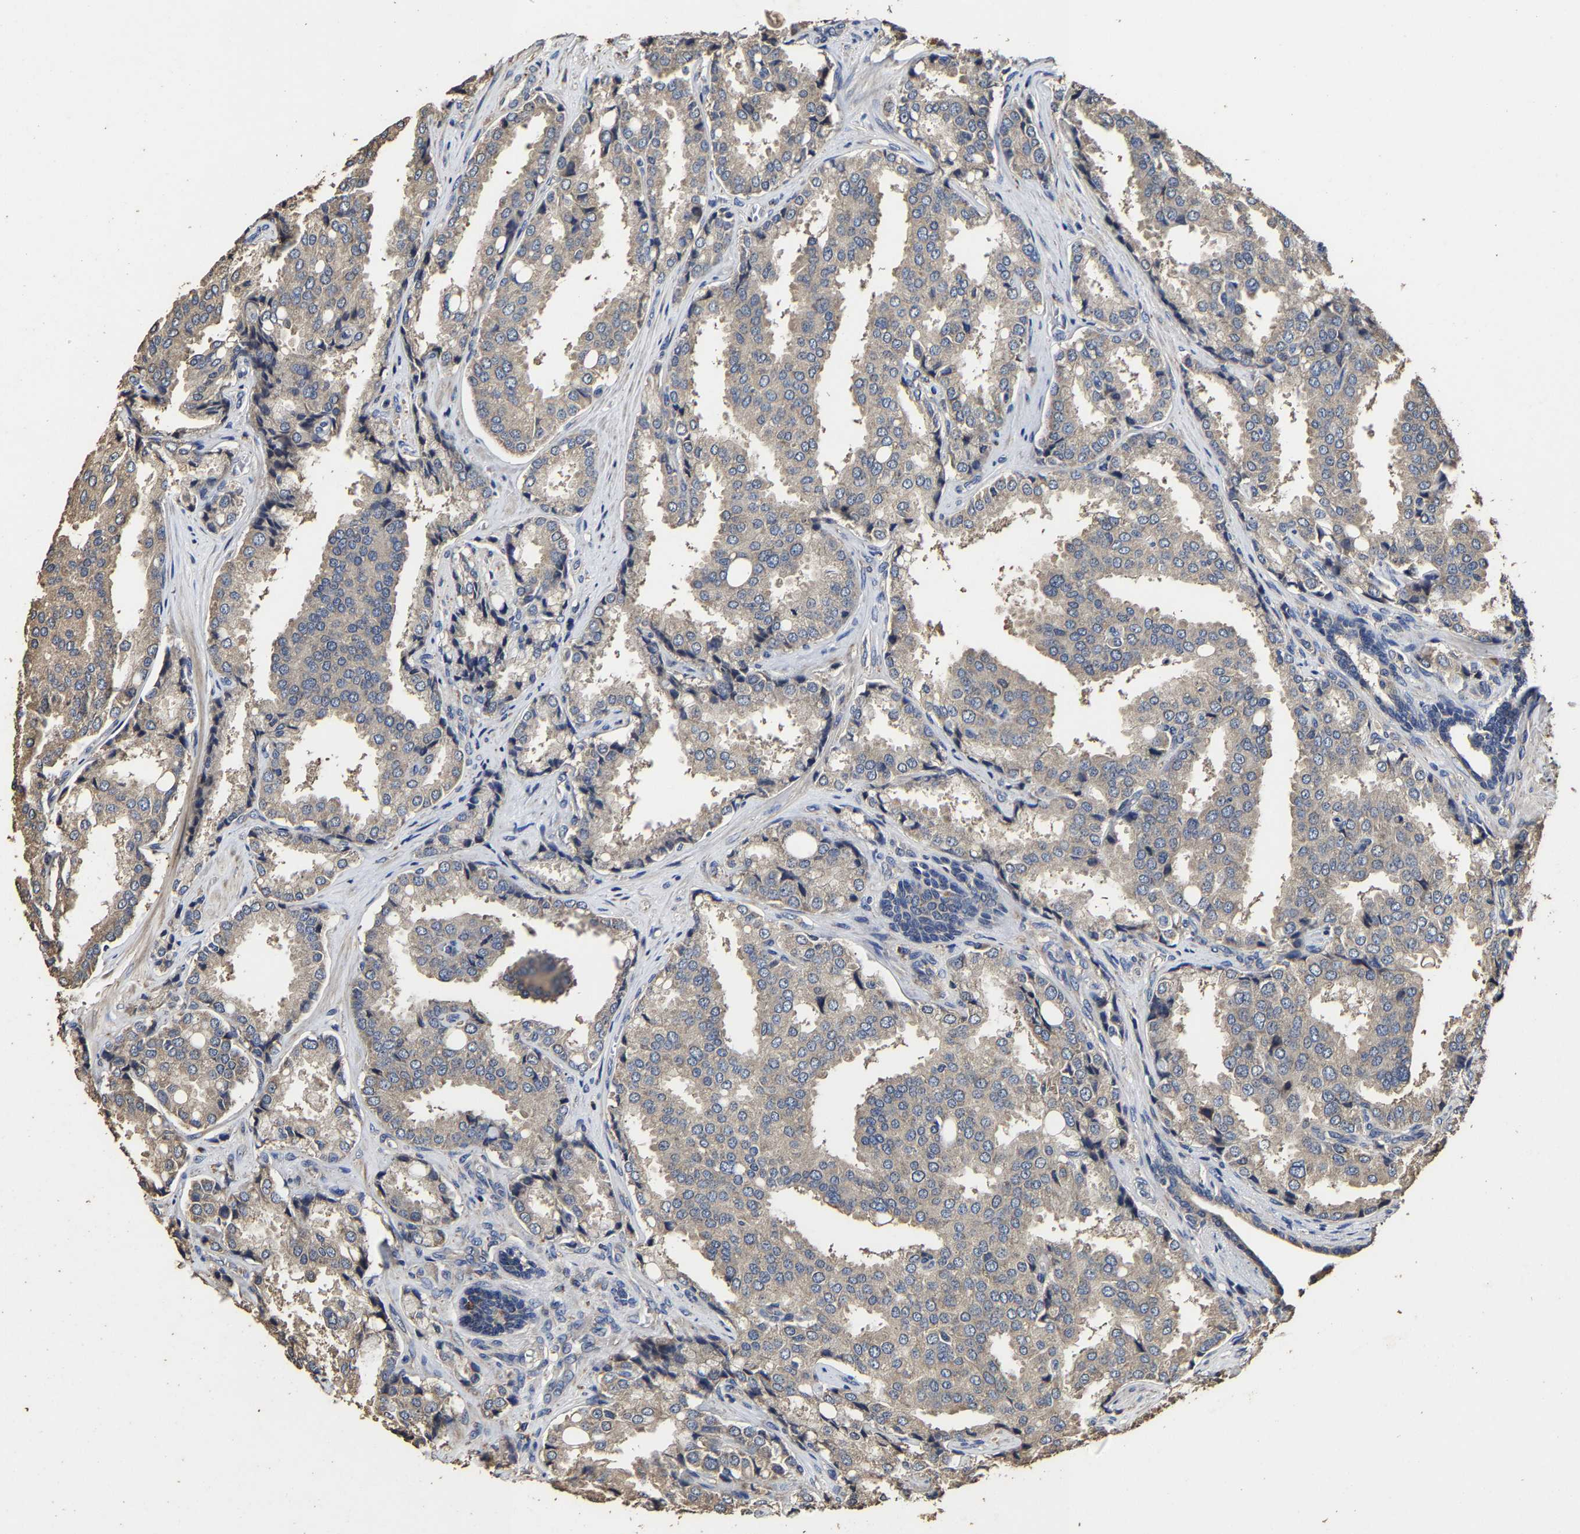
{"staining": {"intensity": "weak", "quantity": ">75%", "location": "cytoplasmic/membranous"}, "tissue": "prostate cancer", "cell_type": "Tumor cells", "image_type": "cancer", "snomed": [{"axis": "morphology", "description": "Adenocarcinoma, High grade"}, {"axis": "topography", "description": "Prostate"}], "caption": "Immunohistochemistry photomicrograph of prostate cancer (high-grade adenocarcinoma) stained for a protein (brown), which displays low levels of weak cytoplasmic/membranous positivity in approximately >75% of tumor cells.", "gene": "PPM1K", "patient": {"sex": "male", "age": 50}}